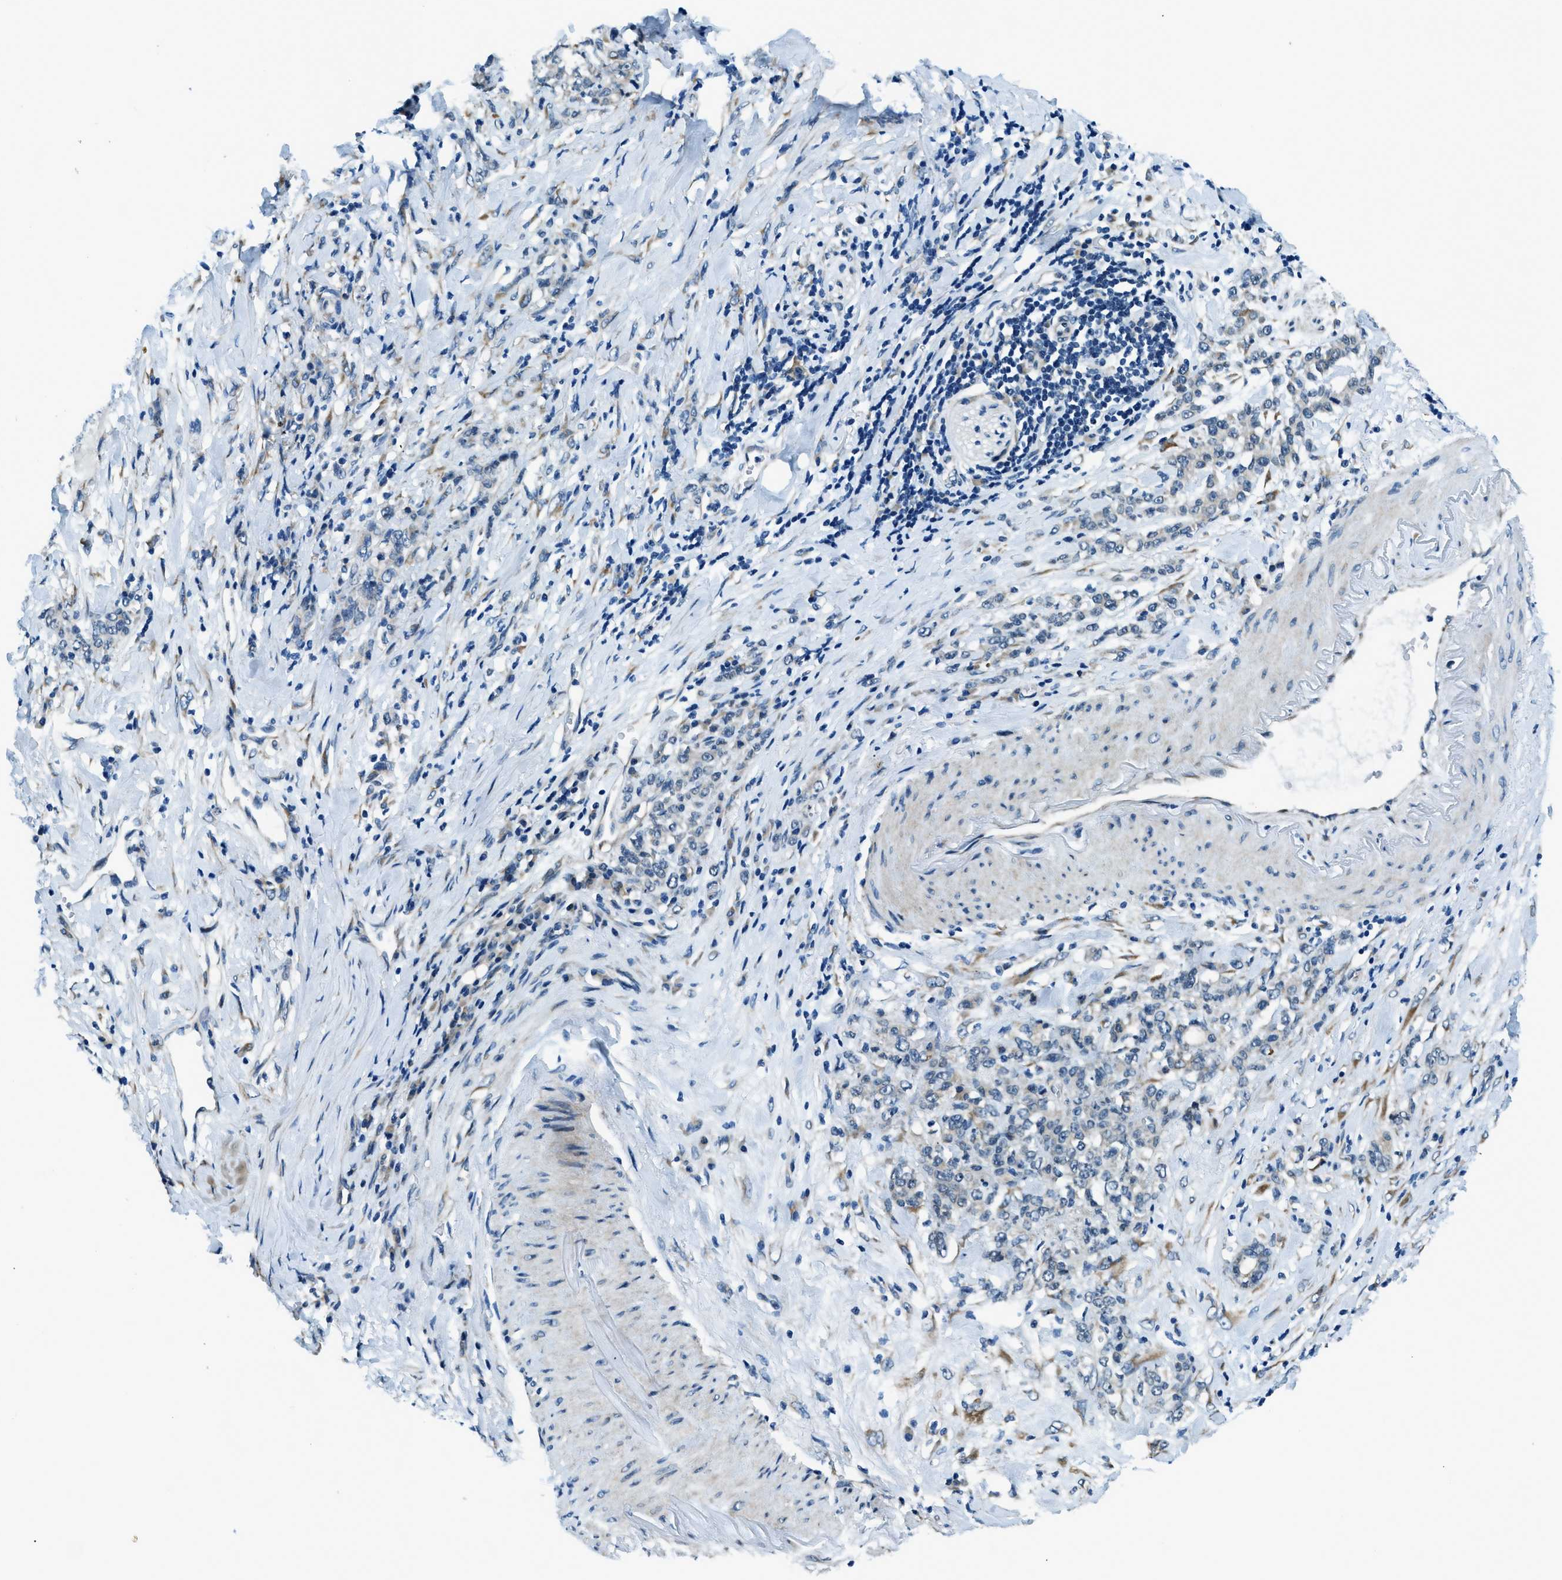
{"staining": {"intensity": "negative", "quantity": "none", "location": "none"}, "tissue": "stomach cancer", "cell_type": "Tumor cells", "image_type": "cancer", "snomed": [{"axis": "morphology", "description": "Adenocarcinoma, NOS"}, {"axis": "topography", "description": "Stomach, lower"}], "caption": "Immunohistochemical staining of human stomach cancer (adenocarcinoma) reveals no significant staining in tumor cells. (Stains: DAB (3,3'-diaminobenzidine) IHC with hematoxylin counter stain, Microscopy: brightfield microscopy at high magnification).", "gene": "GINM1", "patient": {"sex": "male", "age": 88}}